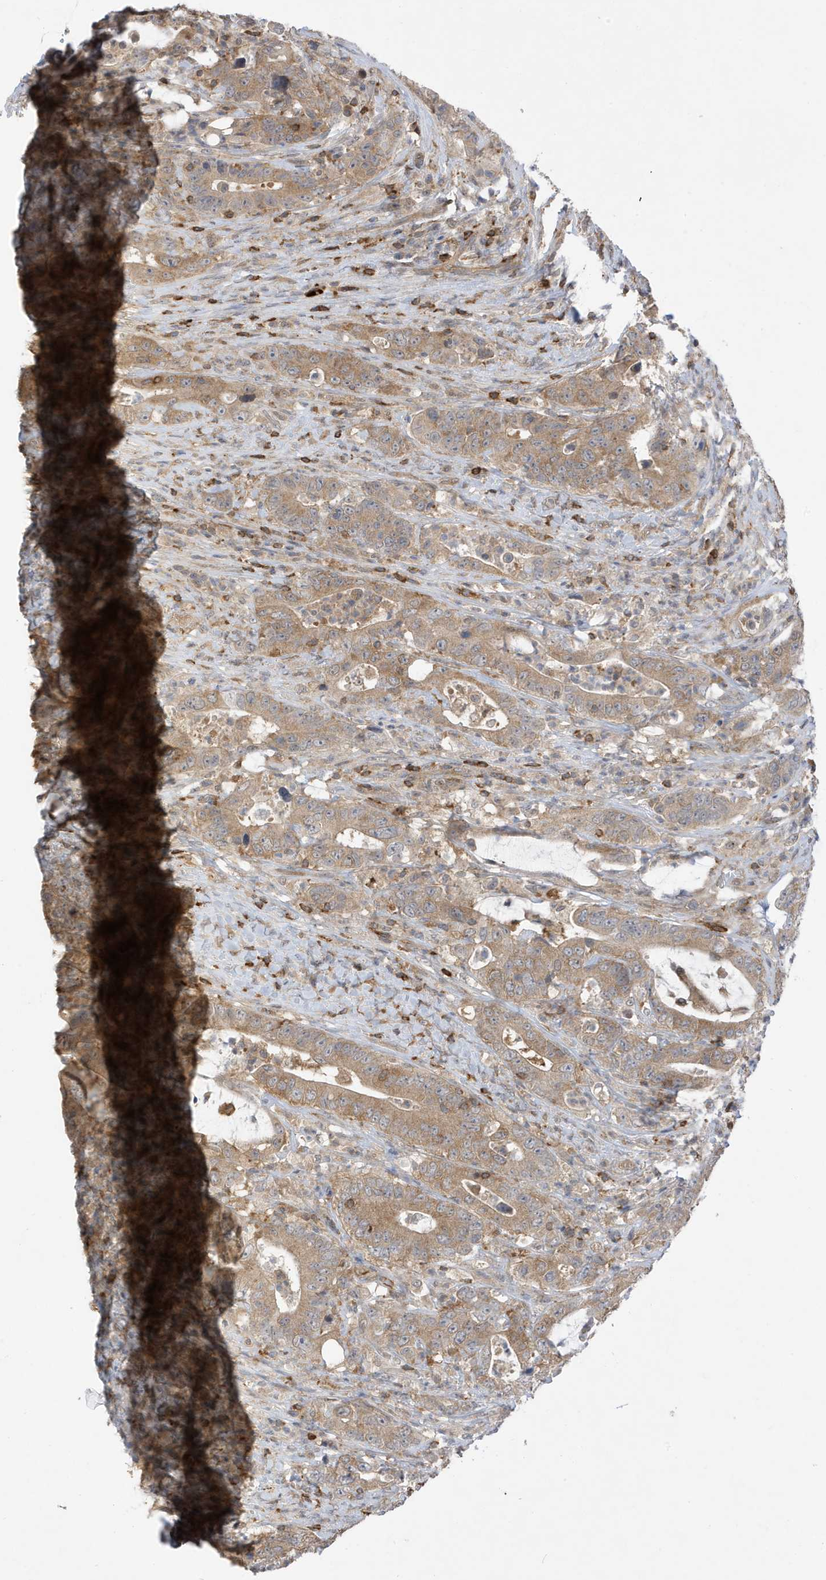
{"staining": {"intensity": "weak", "quantity": ">75%", "location": "cytoplasmic/membranous"}, "tissue": "colorectal cancer", "cell_type": "Tumor cells", "image_type": "cancer", "snomed": [{"axis": "morphology", "description": "Adenocarcinoma, NOS"}, {"axis": "topography", "description": "Colon"}], "caption": "Protein staining of colorectal adenocarcinoma tissue shows weak cytoplasmic/membranous expression in about >75% of tumor cells. (DAB (3,3'-diaminobenzidine) IHC, brown staining for protein, blue staining for nuclei).", "gene": "PHACTR2", "patient": {"sex": "female", "age": 75}}